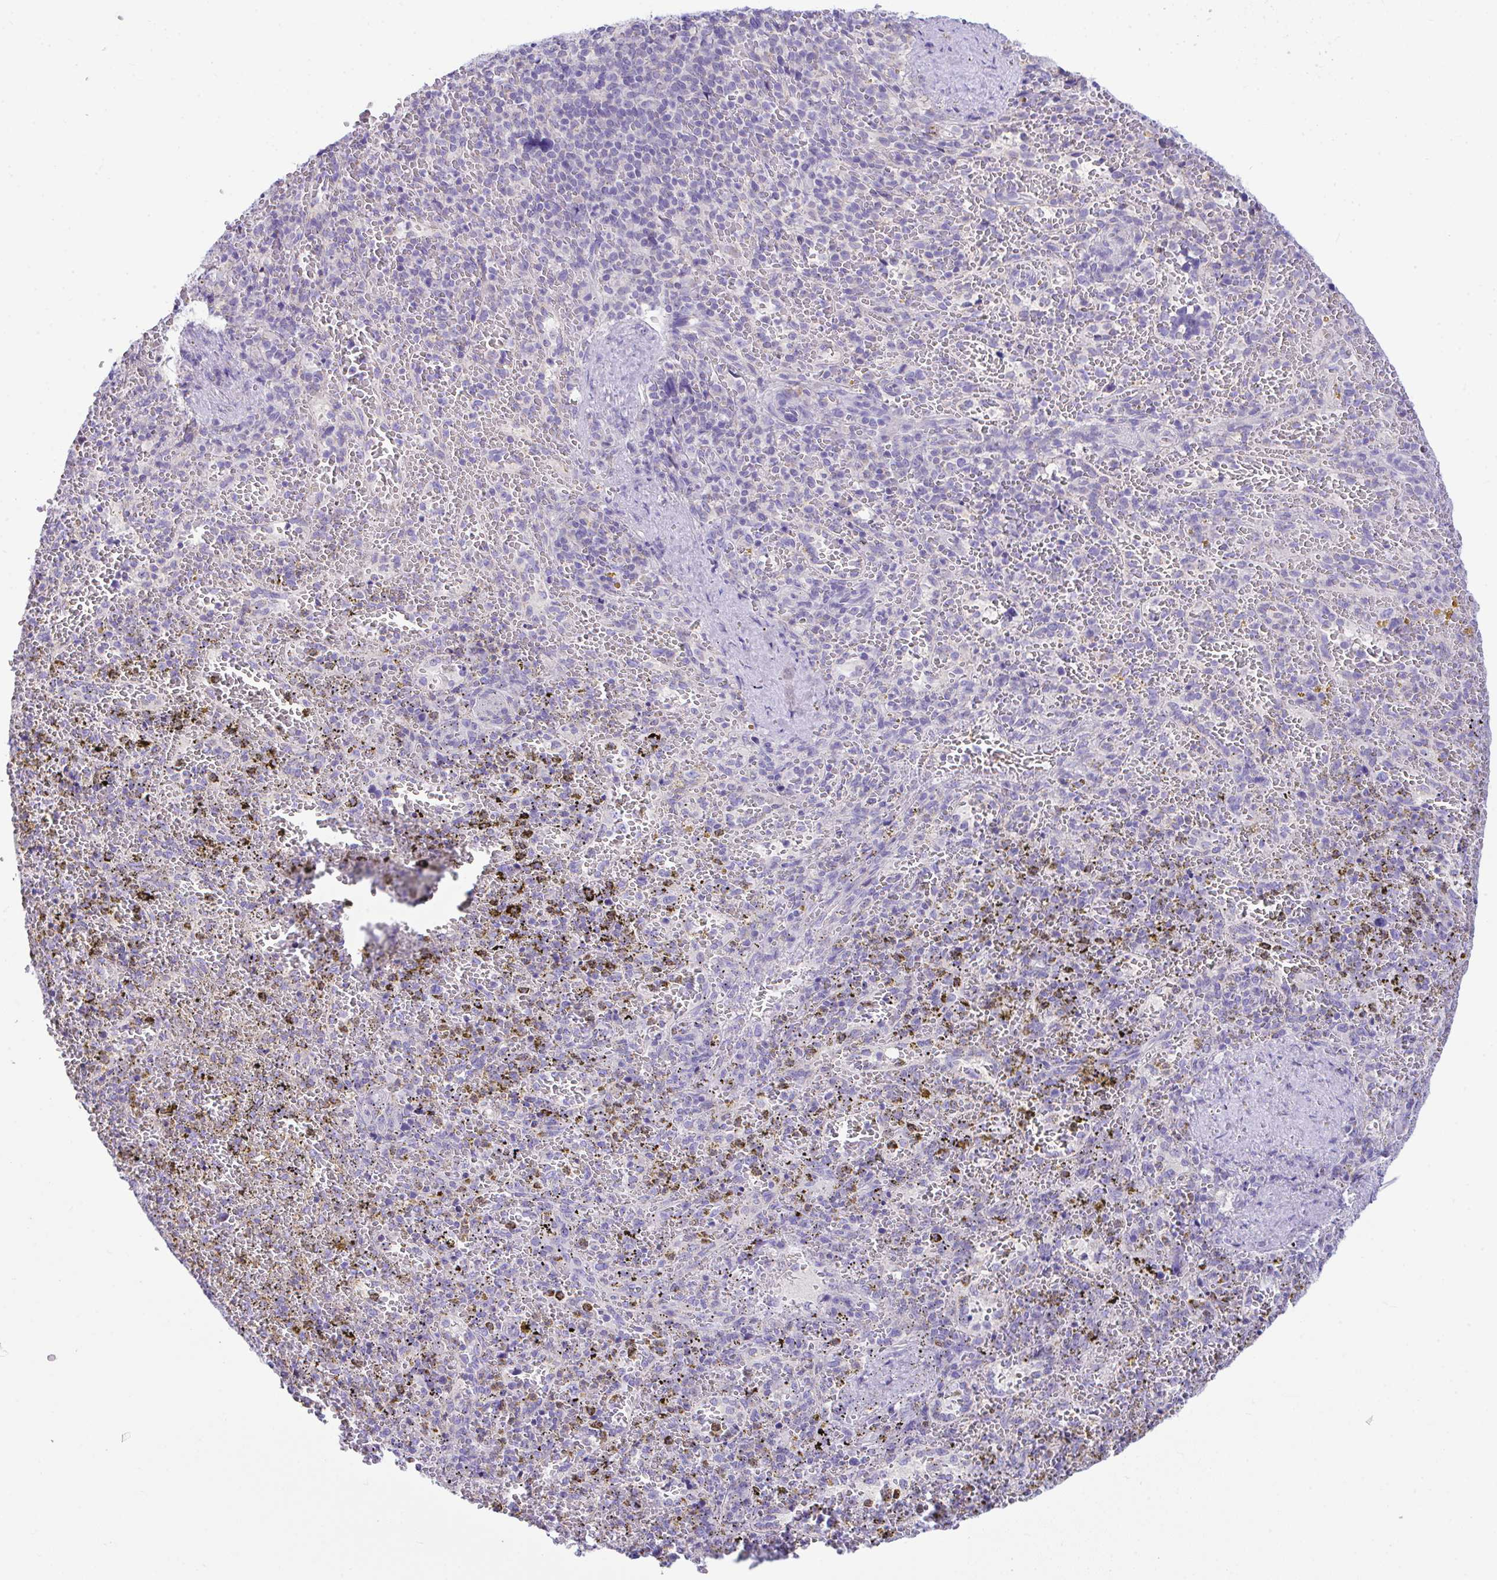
{"staining": {"intensity": "negative", "quantity": "none", "location": "none"}, "tissue": "spleen", "cell_type": "Cells in red pulp", "image_type": "normal", "snomed": [{"axis": "morphology", "description": "Normal tissue, NOS"}, {"axis": "topography", "description": "Spleen"}], "caption": "Immunohistochemistry of normal spleen displays no staining in cells in red pulp.", "gene": "NLRP8", "patient": {"sex": "female", "age": 50}}